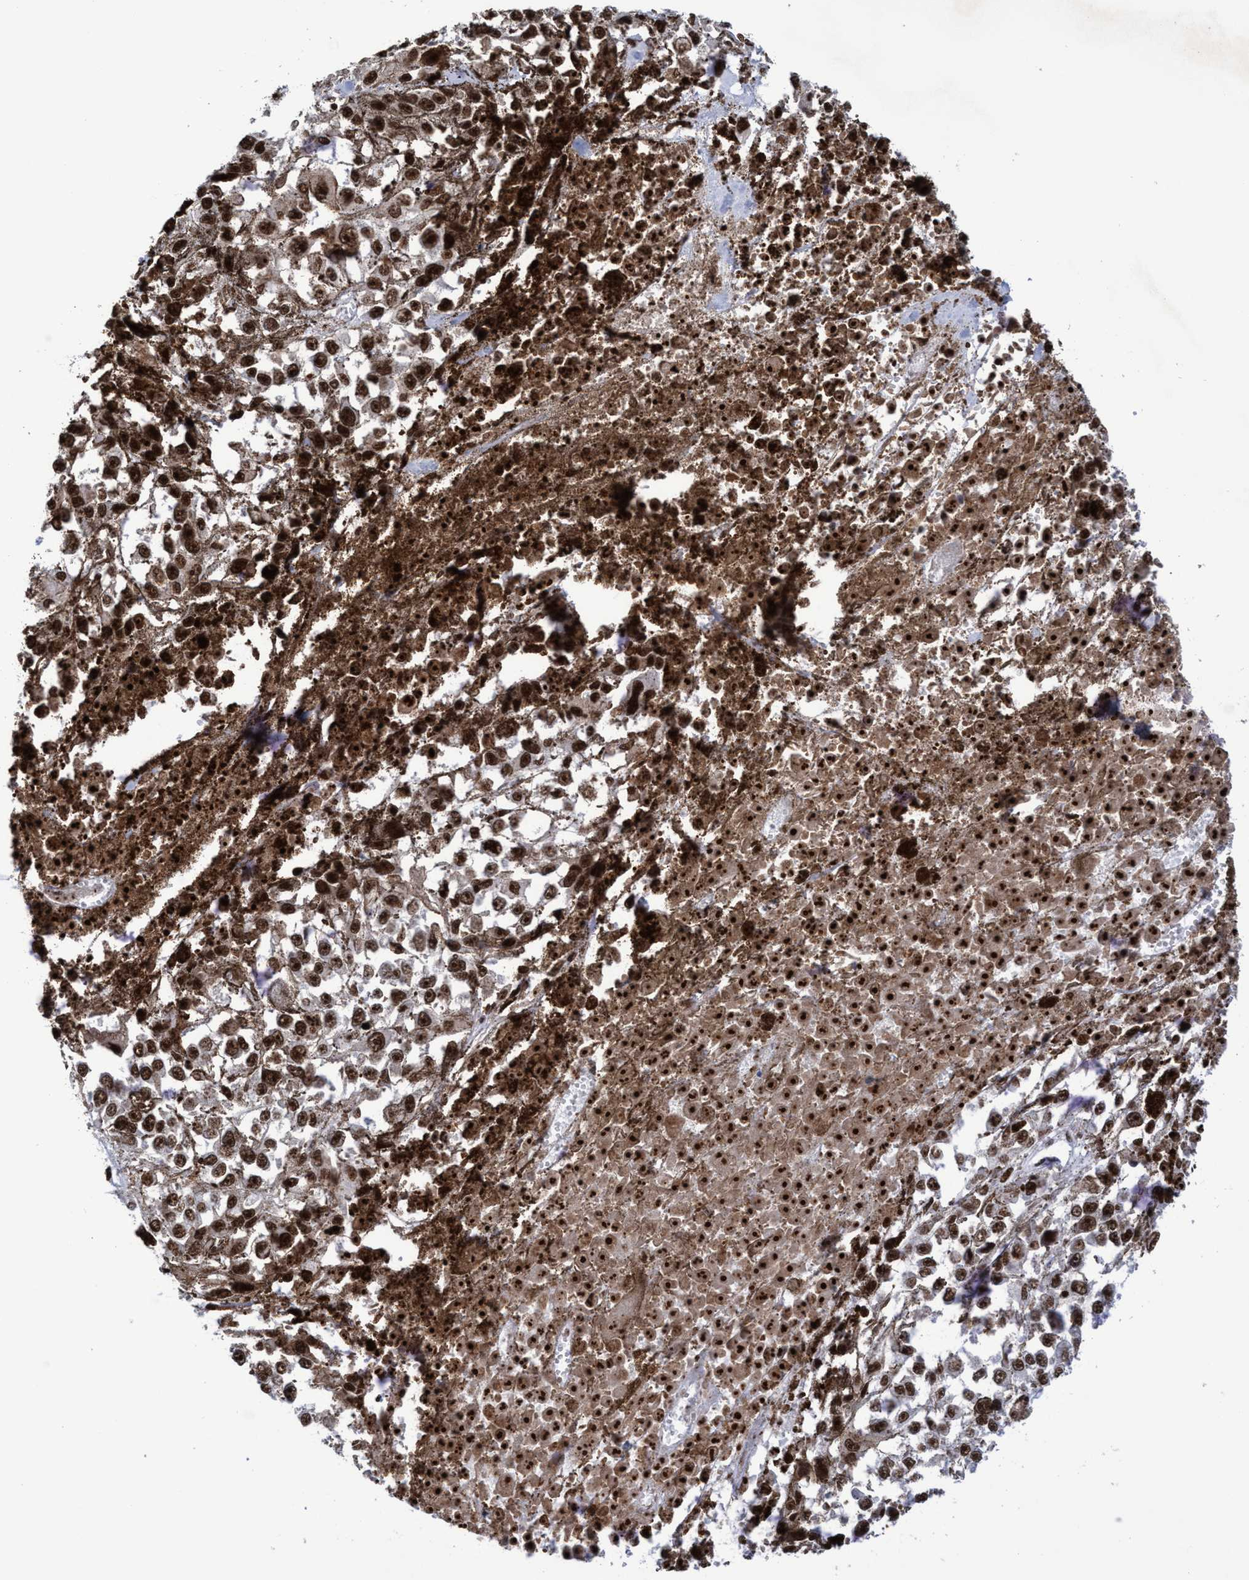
{"staining": {"intensity": "strong", "quantity": ">75%", "location": "nuclear"}, "tissue": "melanoma", "cell_type": "Tumor cells", "image_type": "cancer", "snomed": [{"axis": "morphology", "description": "Malignant melanoma, Metastatic site"}, {"axis": "topography", "description": "Lymph node"}], "caption": "Protein positivity by immunohistochemistry (IHC) shows strong nuclear positivity in about >75% of tumor cells in malignant melanoma (metastatic site).", "gene": "EFCAB10", "patient": {"sex": "male", "age": 59}}